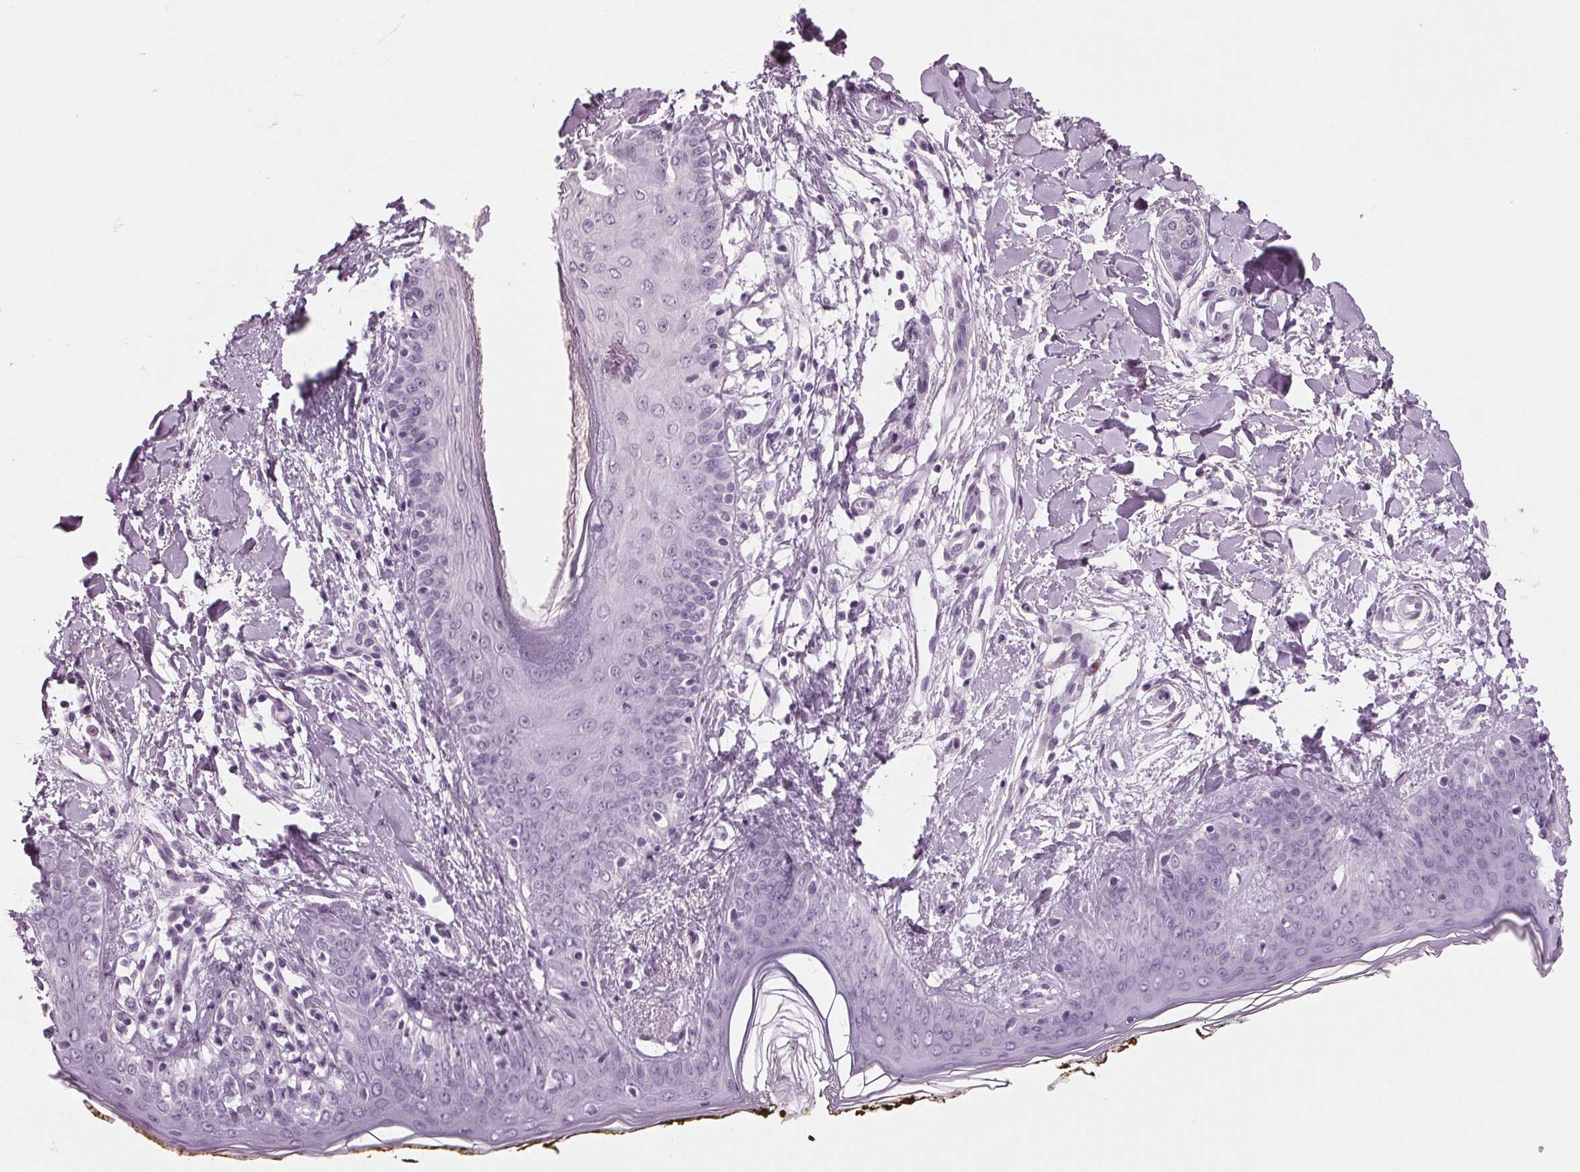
{"staining": {"intensity": "negative", "quantity": "none", "location": "none"}, "tissue": "skin", "cell_type": "Fibroblasts", "image_type": "normal", "snomed": [{"axis": "morphology", "description": "Normal tissue, NOS"}, {"axis": "topography", "description": "Skin"}], "caption": "Protein analysis of normal skin exhibits no significant expression in fibroblasts.", "gene": "BHLHE22", "patient": {"sex": "female", "age": 34}}